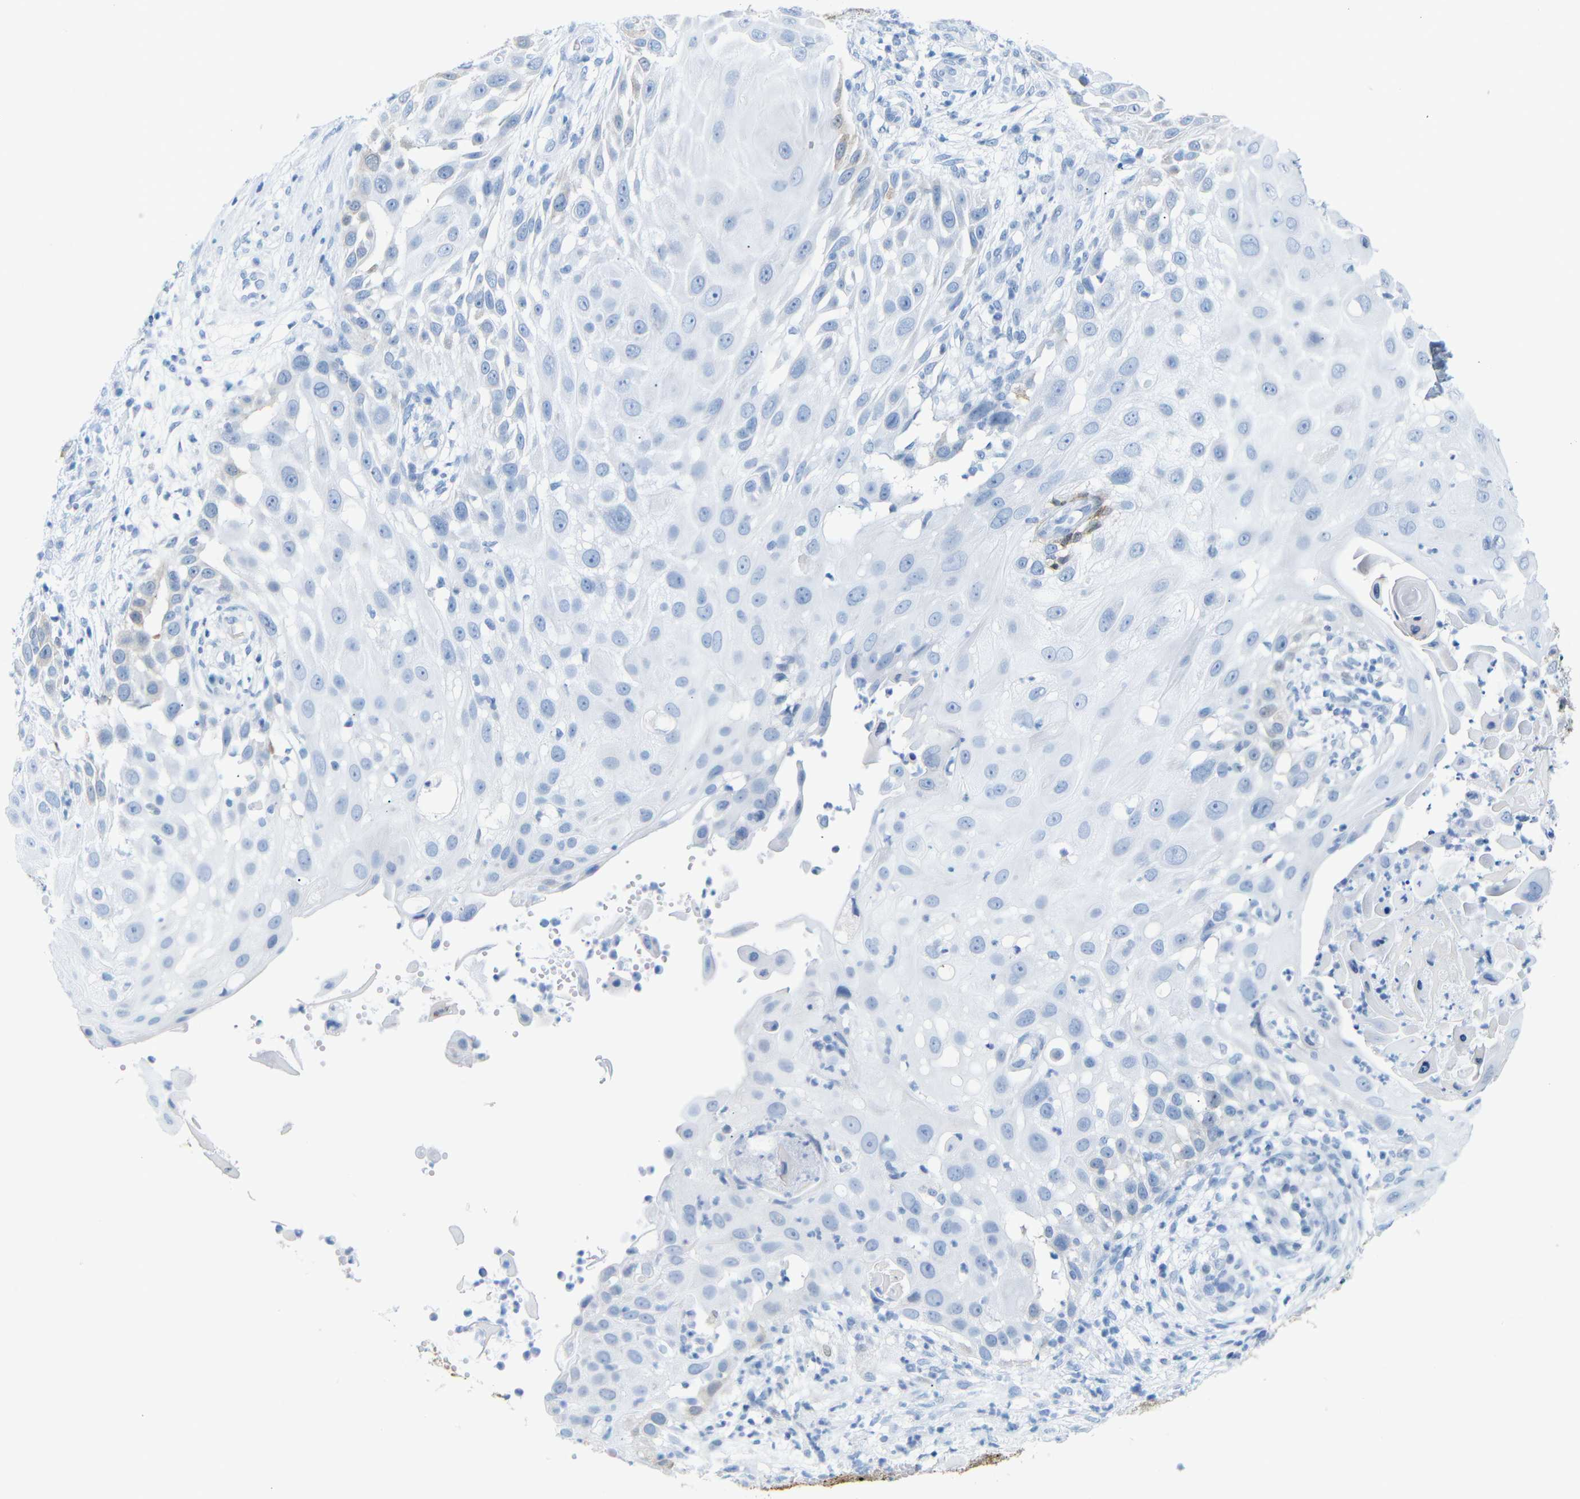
{"staining": {"intensity": "negative", "quantity": "none", "location": "none"}, "tissue": "skin cancer", "cell_type": "Tumor cells", "image_type": "cancer", "snomed": [{"axis": "morphology", "description": "Squamous cell carcinoma, NOS"}, {"axis": "topography", "description": "Skin"}], "caption": "Tumor cells show no significant positivity in skin squamous cell carcinoma. Brightfield microscopy of immunohistochemistry stained with DAB (brown) and hematoxylin (blue), captured at high magnification.", "gene": "MT1A", "patient": {"sex": "female", "age": 44}}